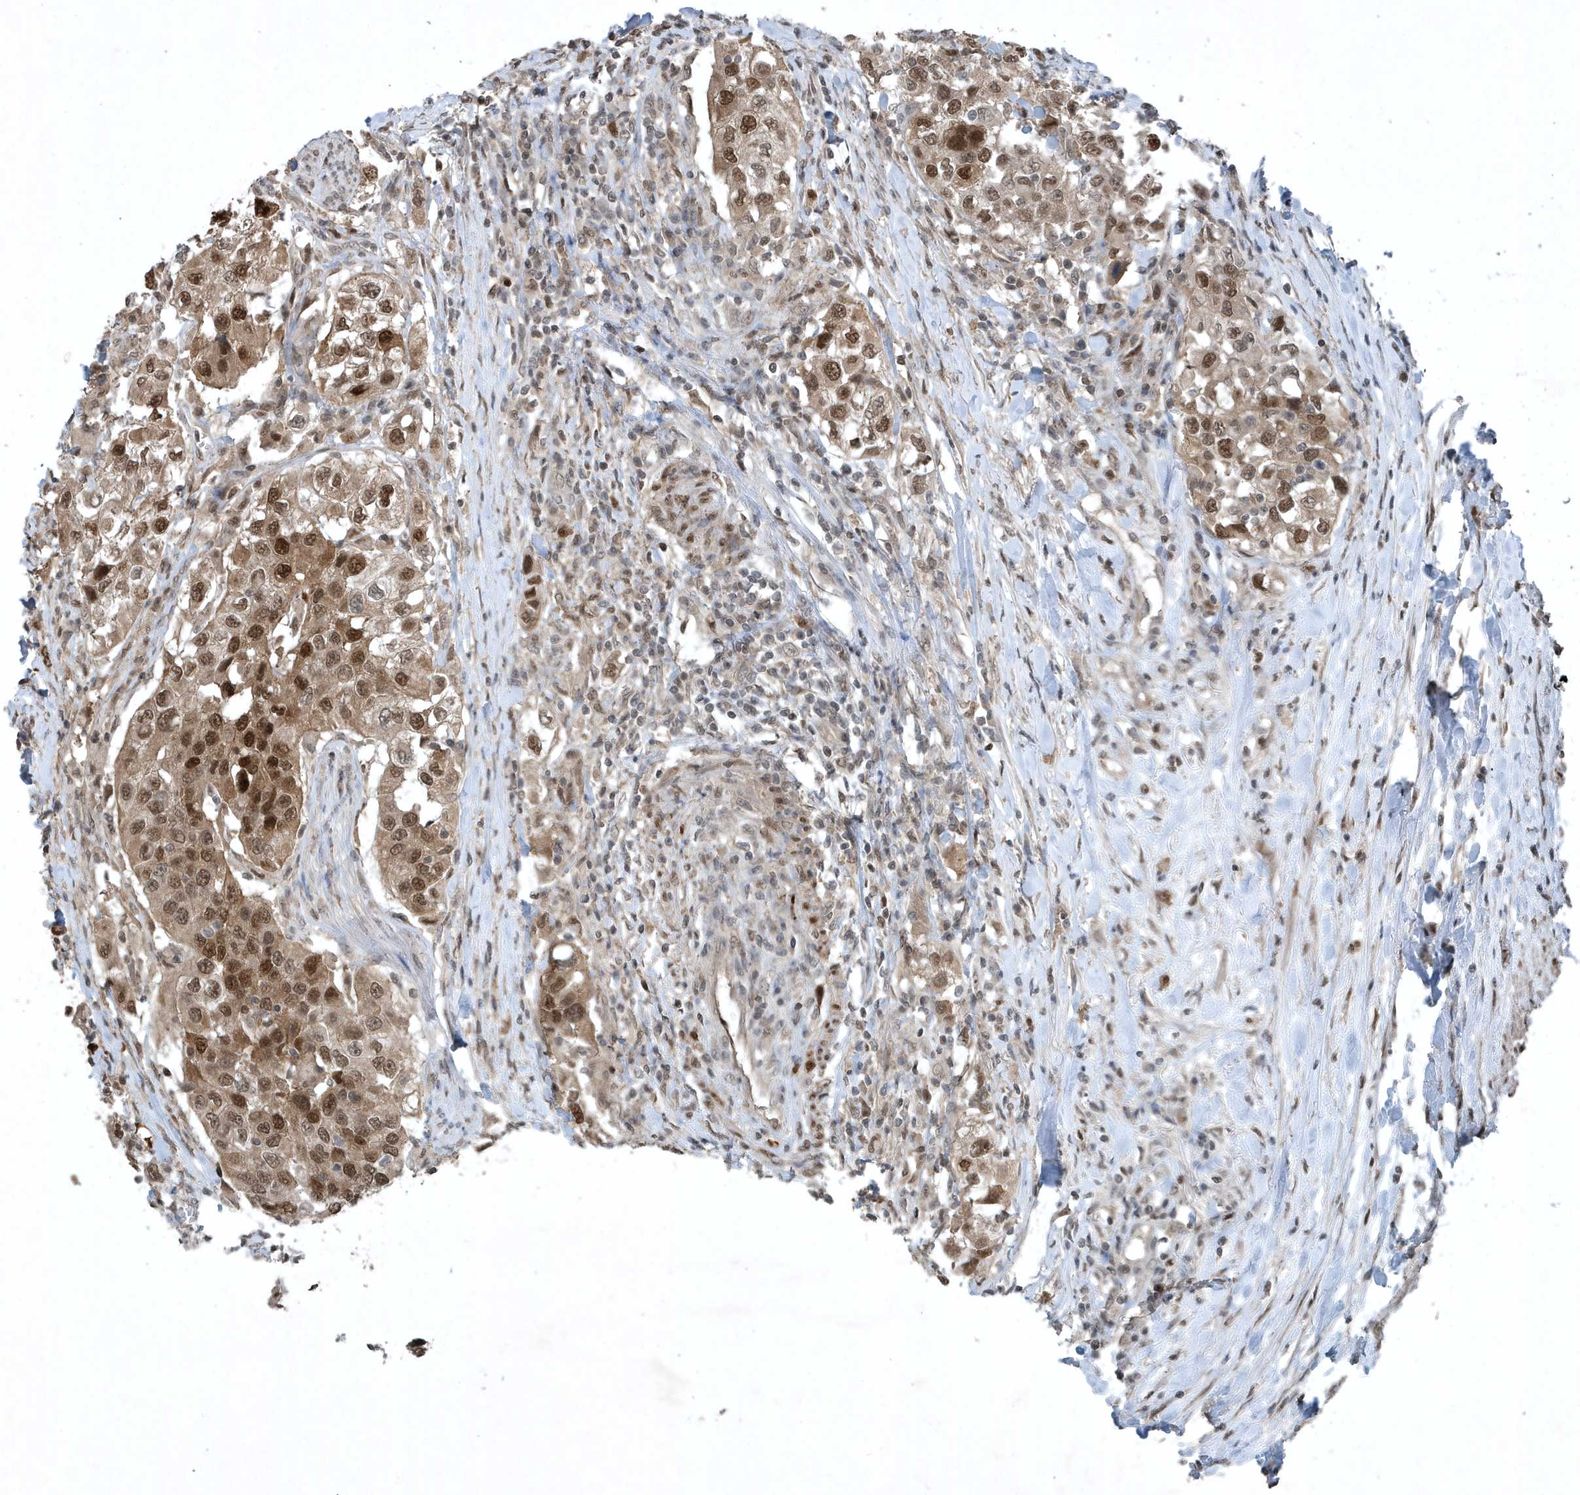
{"staining": {"intensity": "moderate", "quantity": ">75%", "location": "cytoplasmic/membranous,nuclear"}, "tissue": "urothelial cancer", "cell_type": "Tumor cells", "image_type": "cancer", "snomed": [{"axis": "morphology", "description": "Urothelial carcinoma, High grade"}, {"axis": "topography", "description": "Urinary bladder"}], "caption": "Protein staining reveals moderate cytoplasmic/membranous and nuclear positivity in approximately >75% of tumor cells in urothelial cancer. The staining was performed using DAB to visualize the protein expression in brown, while the nuclei were stained in blue with hematoxylin (Magnification: 20x).", "gene": "HSPA1A", "patient": {"sex": "female", "age": 80}}